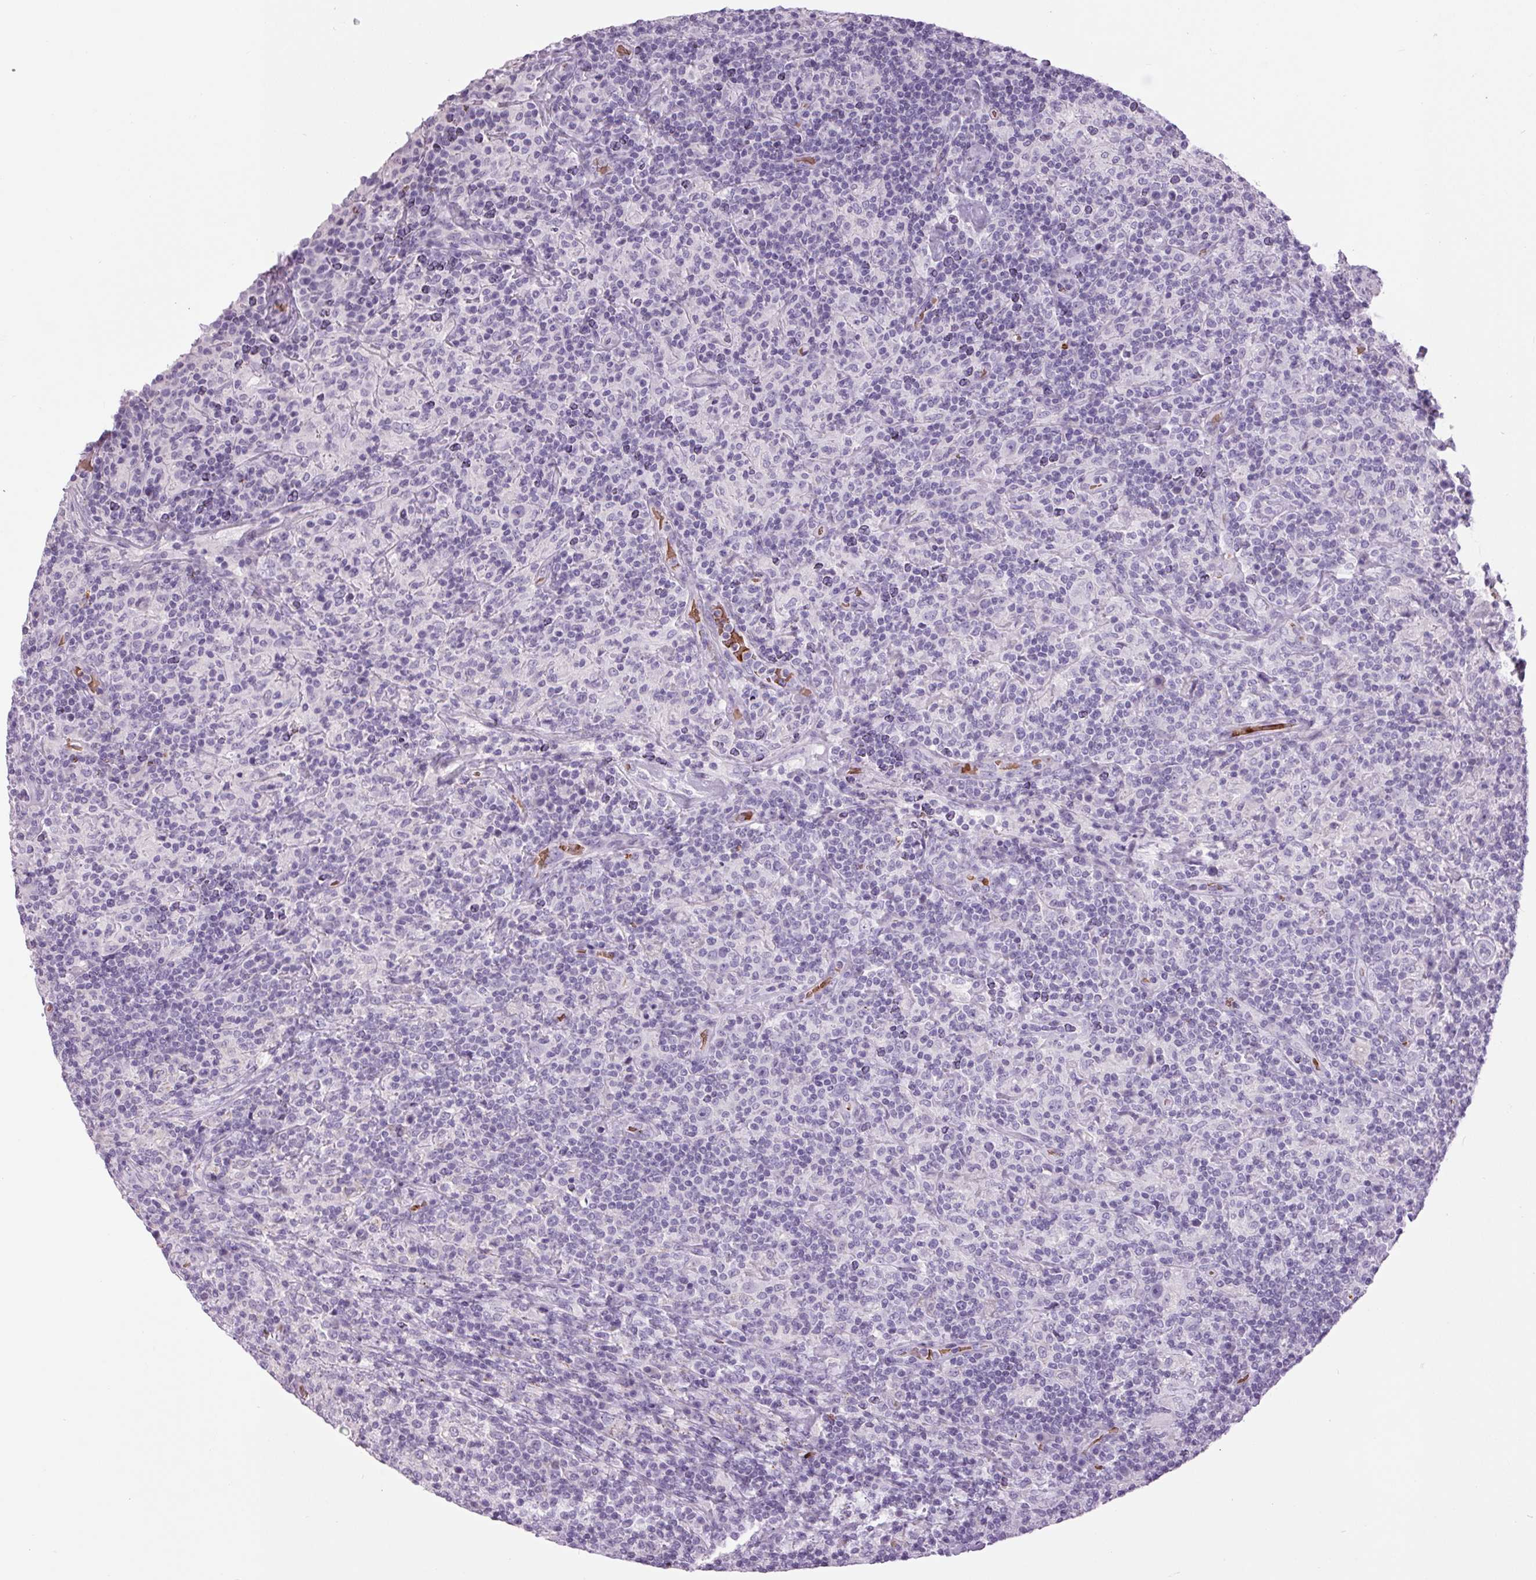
{"staining": {"intensity": "negative", "quantity": "none", "location": "none"}, "tissue": "lymphoma", "cell_type": "Tumor cells", "image_type": "cancer", "snomed": [{"axis": "morphology", "description": "Hodgkin's disease, NOS"}, {"axis": "topography", "description": "Lymph node"}], "caption": "A histopathology image of human Hodgkin's disease is negative for staining in tumor cells.", "gene": "HBQ1", "patient": {"sex": "male", "age": 70}}